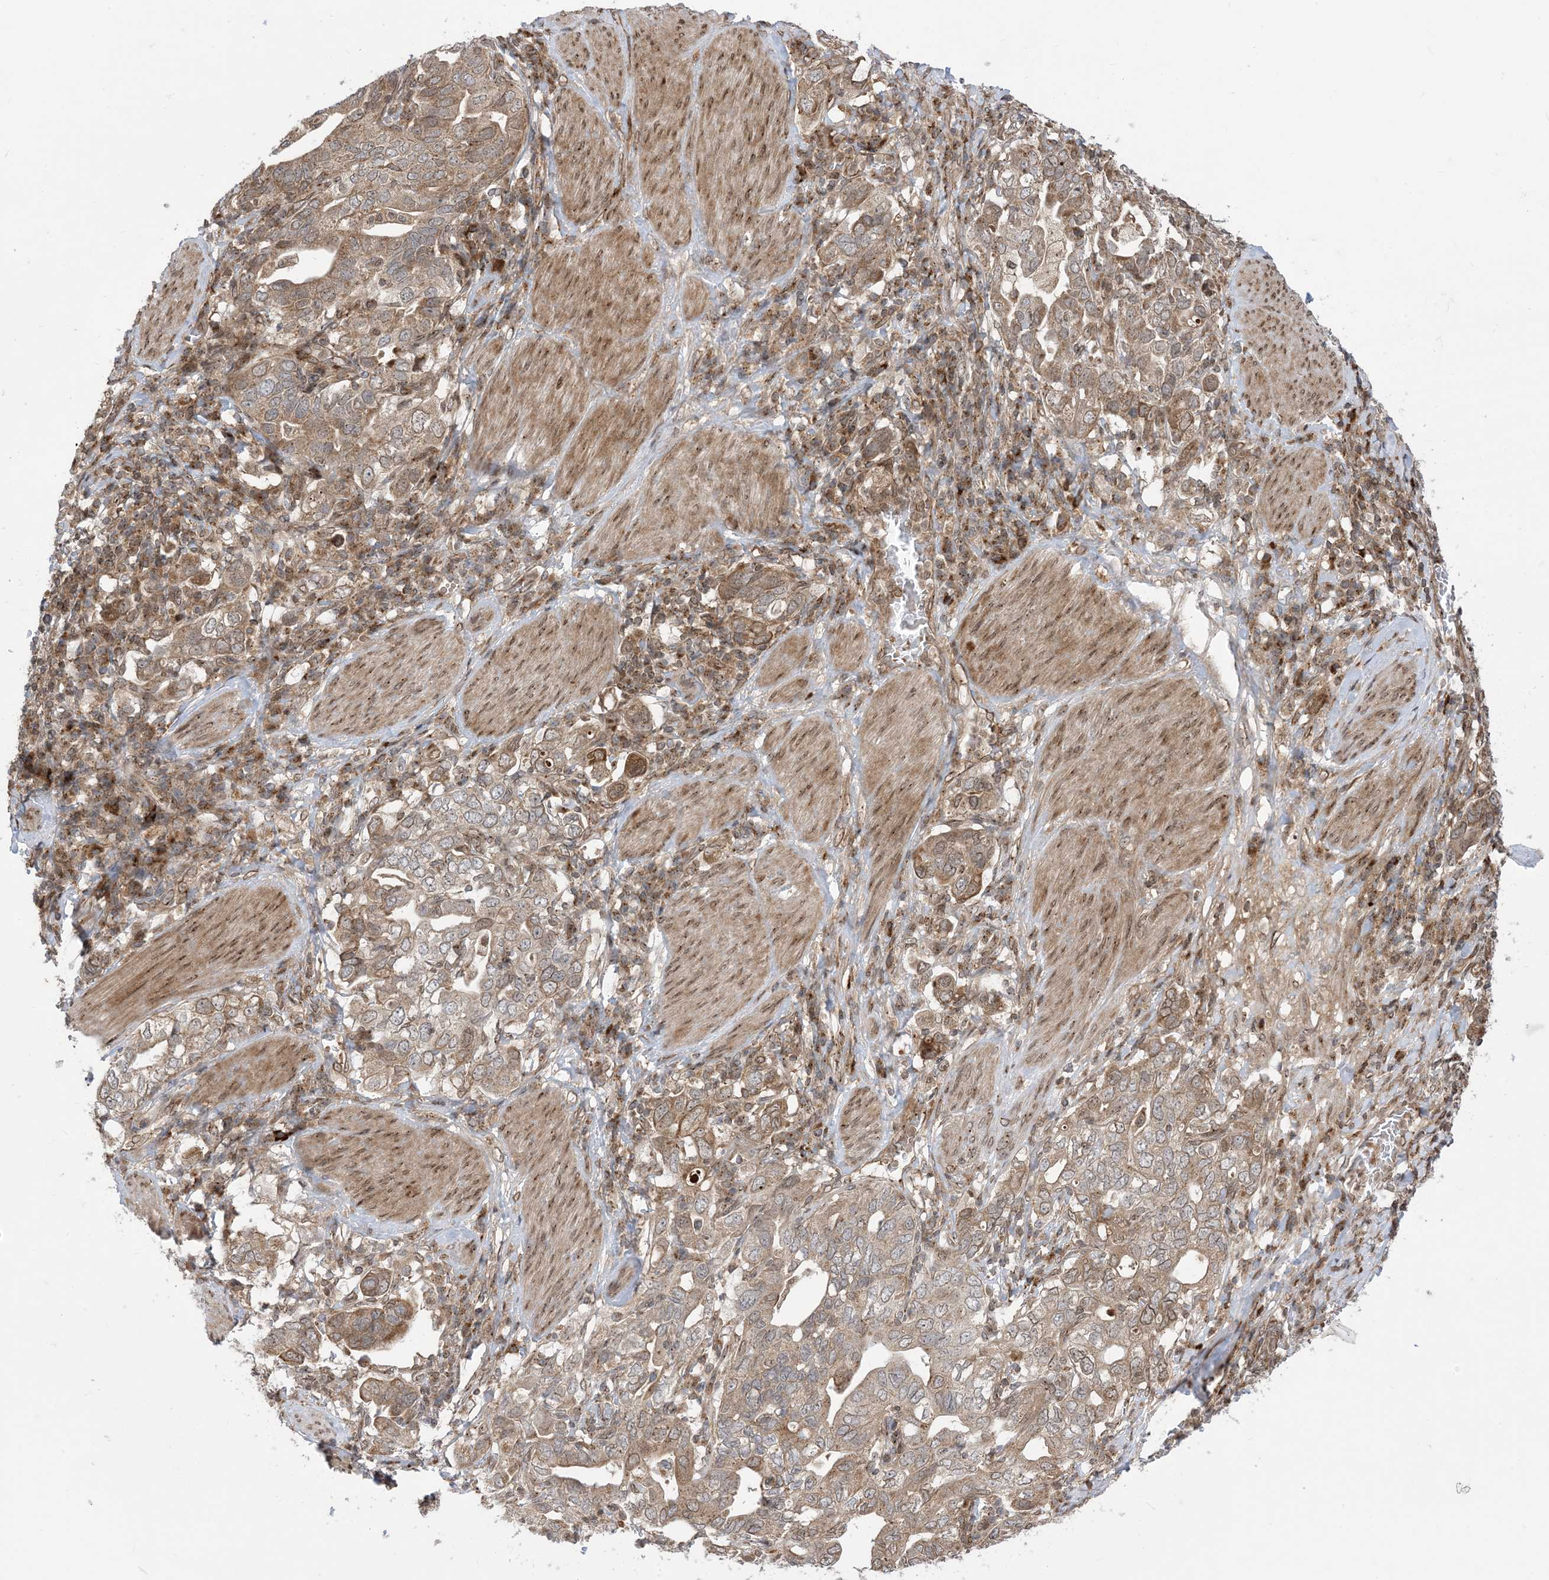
{"staining": {"intensity": "moderate", "quantity": ">75%", "location": "cytoplasmic/membranous"}, "tissue": "stomach cancer", "cell_type": "Tumor cells", "image_type": "cancer", "snomed": [{"axis": "morphology", "description": "Adenocarcinoma, NOS"}, {"axis": "topography", "description": "Stomach, upper"}], "caption": "Immunohistochemical staining of human stomach cancer (adenocarcinoma) exhibits medium levels of moderate cytoplasmic/membranous protein staining in about >75% of tumor cells. Using DAB (3,3'-diaminobenzidine) (brown) and hematoxylin (blue) stains, captured at high magnification using brightfield microscopy.", "gene": "CASP4", "patient": {"sex": "male", "age": 62}}